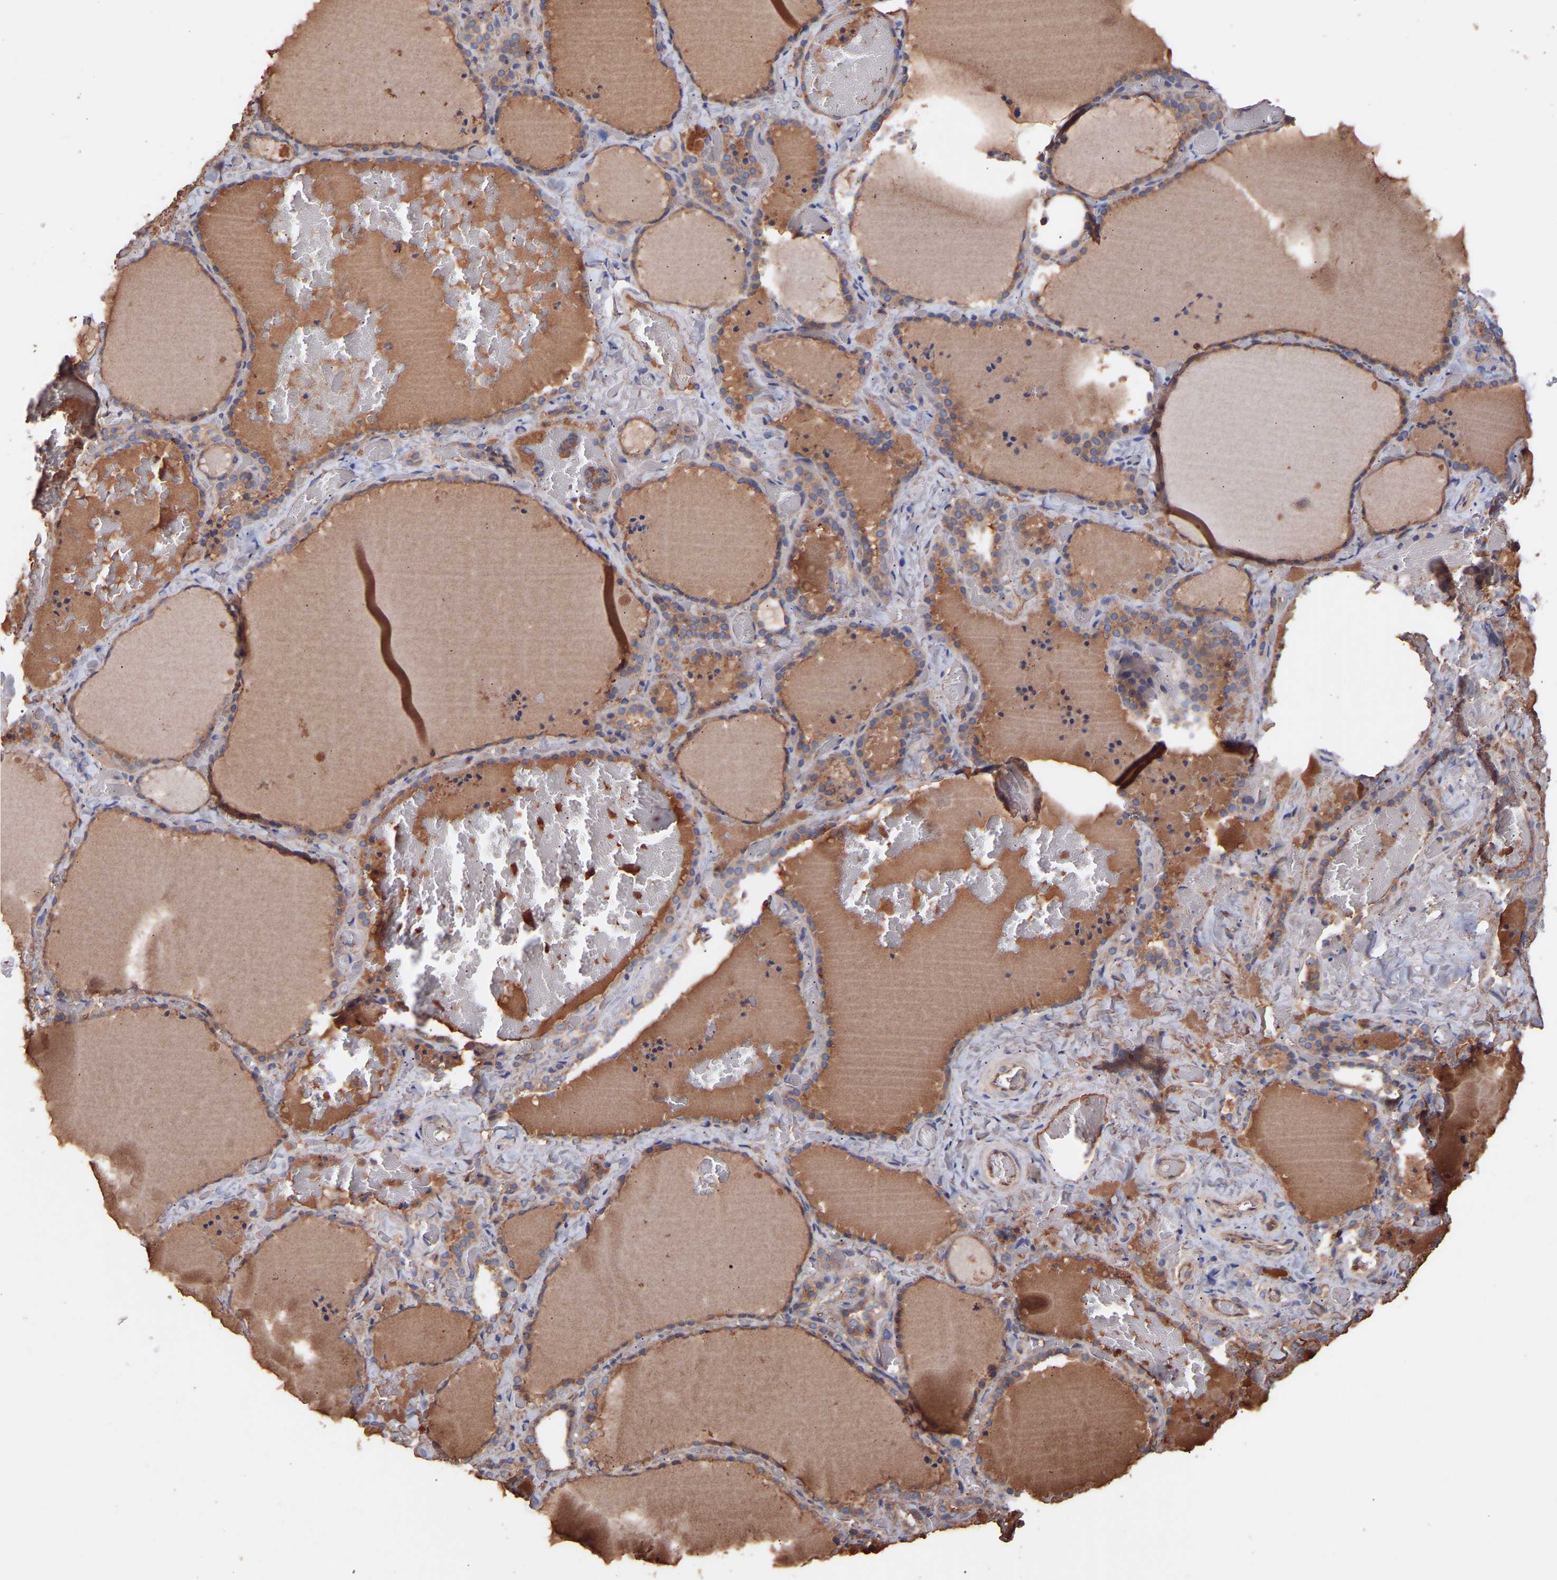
{"staining": {"intensity": "moderate", "quantity": ">75%", "location": "cytoplasmic/membranous"}, "tissue": "thyroid gland", "cell_type": "Glandular cells", "image_type": "normal", "snomed": [{"axis": "morphology", "description": "Normal tissue, NOS"}, {"axis": "topography", "description": "Thyroid gland"}], "caption": "A histopathology image showing moderate cytoplasmic/membranous staining in approximately >75% of glandular cells in unremarkable thyroid gland, as visualized by brown immunohistochemical staining.", "gene": "TMEM268", "patient": {"sex": "female", "age": 22}}